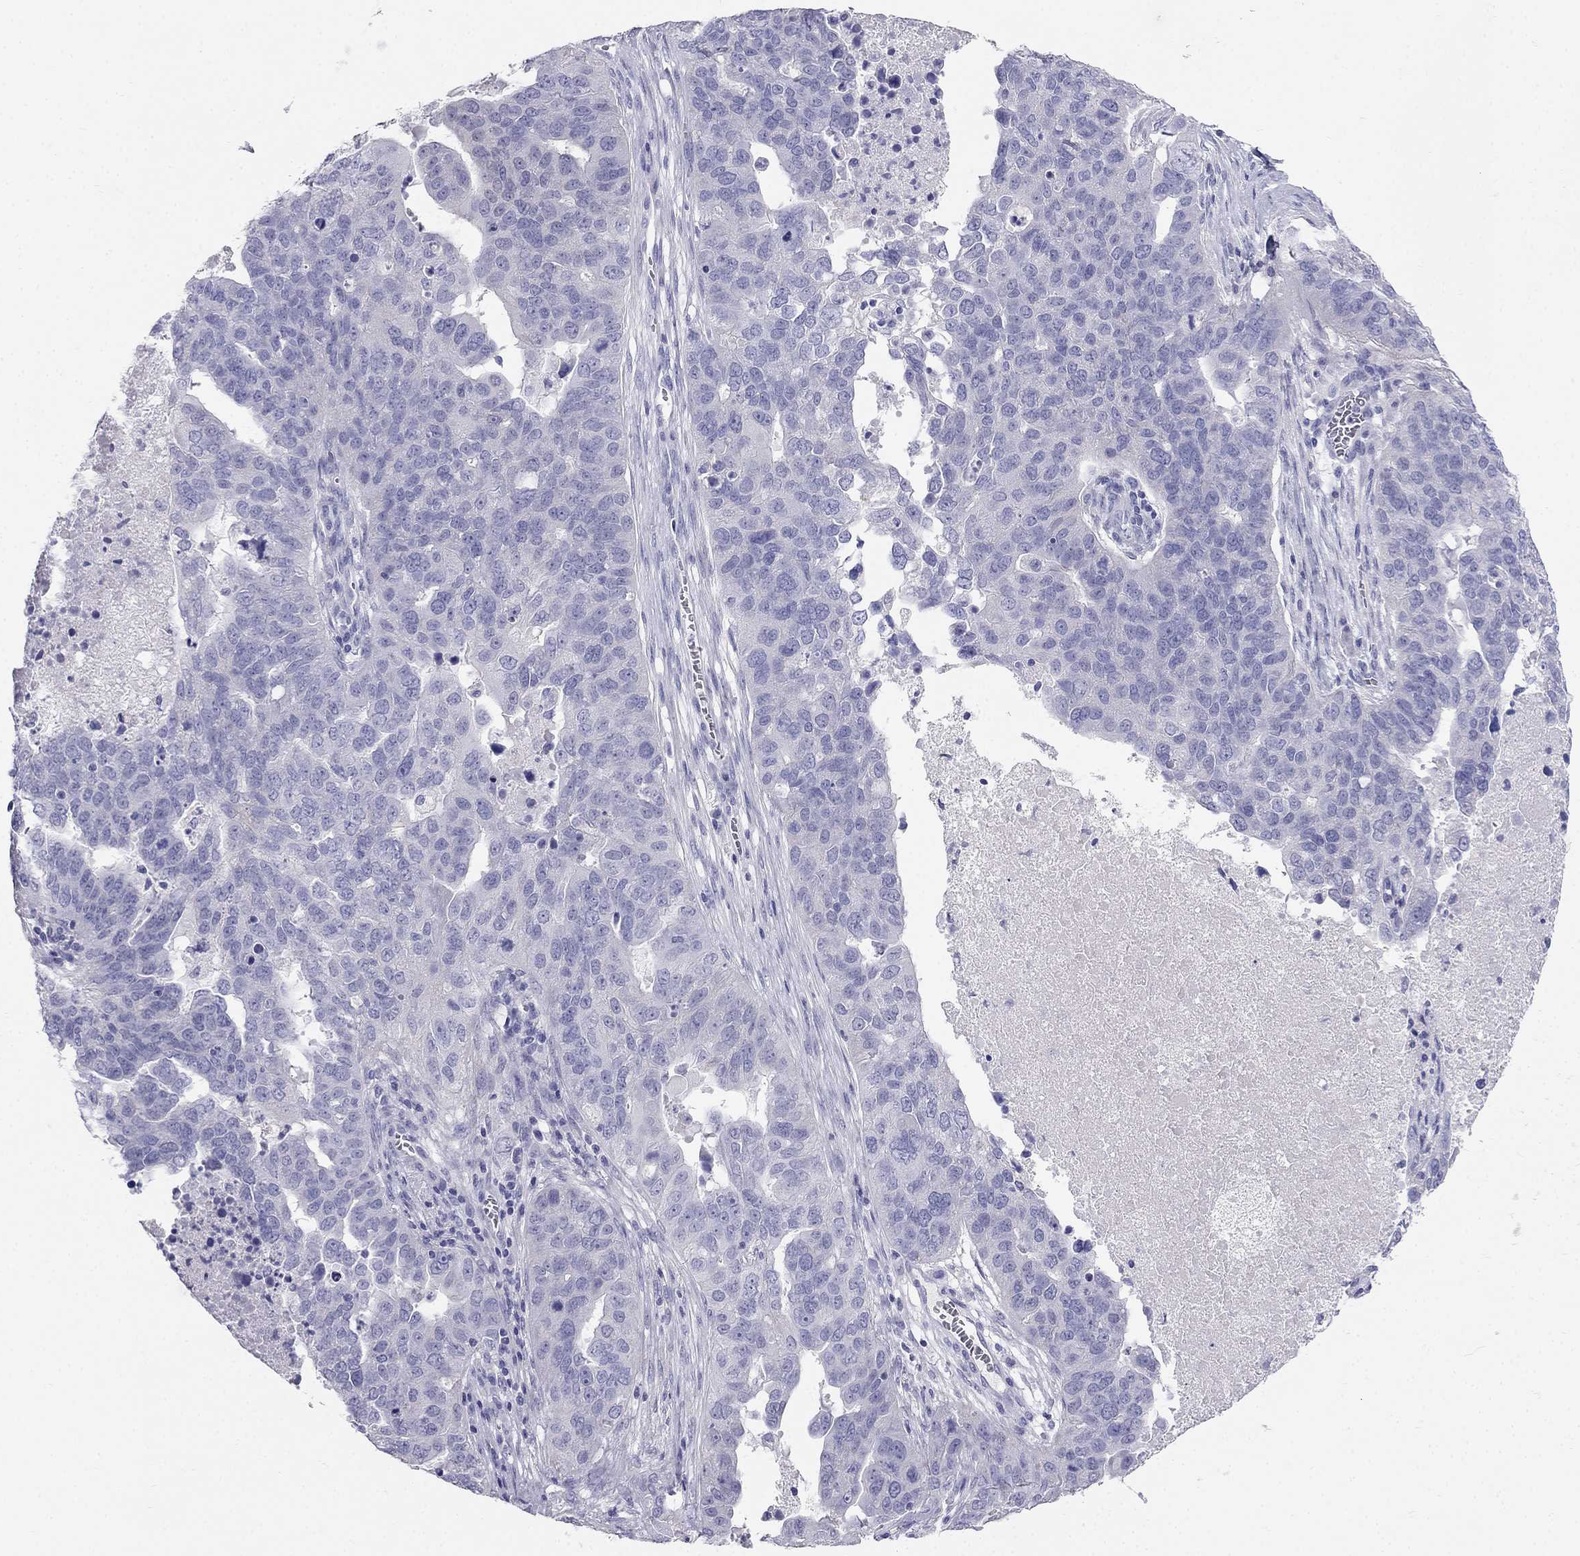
{"staining": {"intensity": "negative", "quantity": "none", "location": "none"}, "tissue": "ovarian cancer", "cell_type": "Tumor cells", "image_type": "cancer", "snomed": [{"axis": "morphology", "description": "Carcinoma, endometroid"}, {"axis": "topography", "description": "Soft tissue"}, {"axis": "topography", "description": "Ovary"}], "caption": "Tumor cells are negative for brown protein staining in ovarian endometroid carcinoma.", "gene": "RFLNA", "patient": {"sex": "female", "age": 52}}